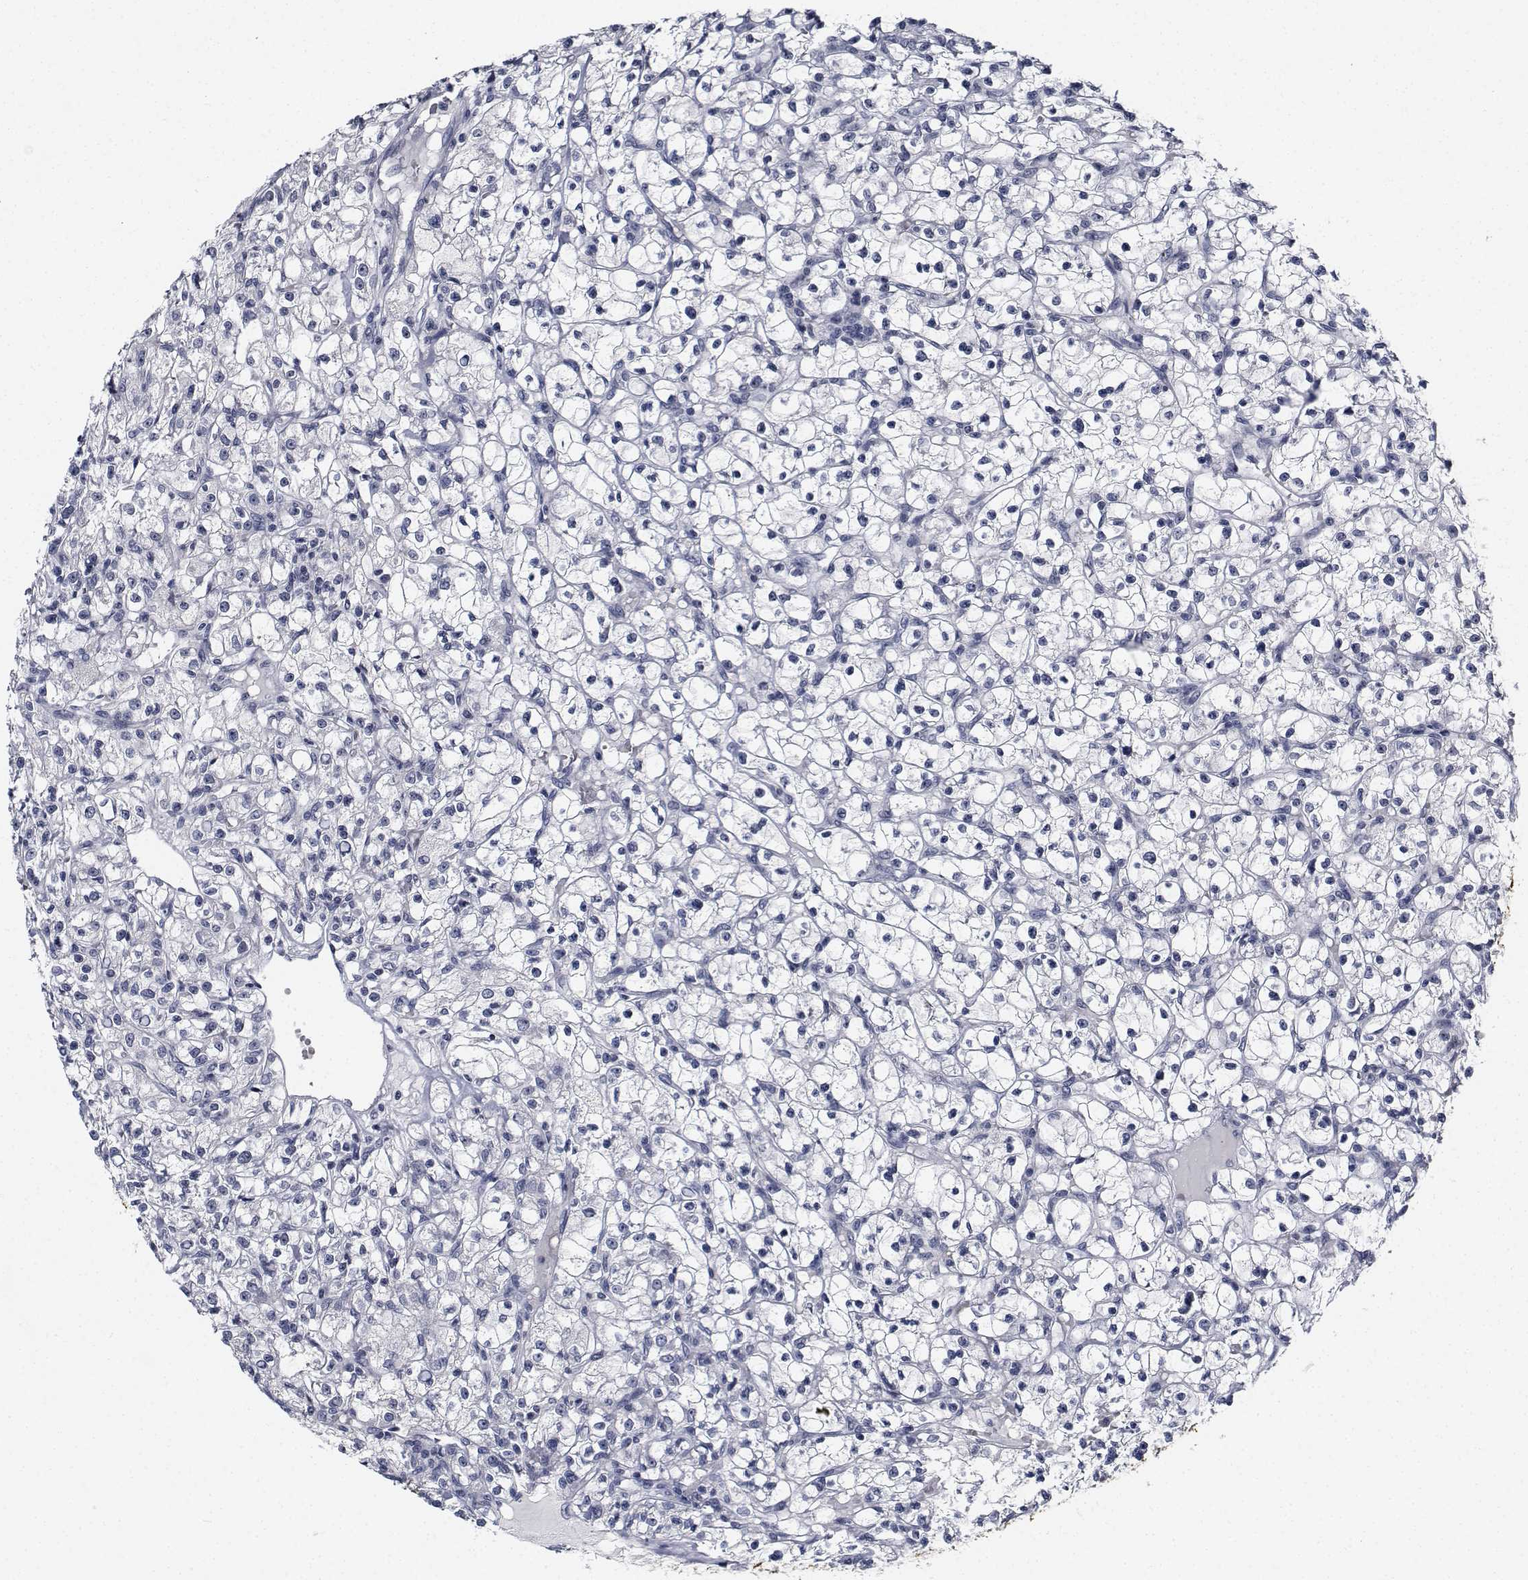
{"staining": {"intensity": "negative", "quantity": "none", "location": "none"}, "tissue": "renal cancer", "cell_type": "Tumor cells", "image_type": "cancer", "snomed": [{"axis": "morphology", "description": "Adenocarcinoma, NOS"}, {"axis": "topography", "description": "Kidney"}], "caption": "A high-resolution micrograph shows immunohistochemistry staining of renal cancer, which shows no significant positivity in tumor cells.", "gene": "NVL", "patient": {"sex": "female", "age": 59}}